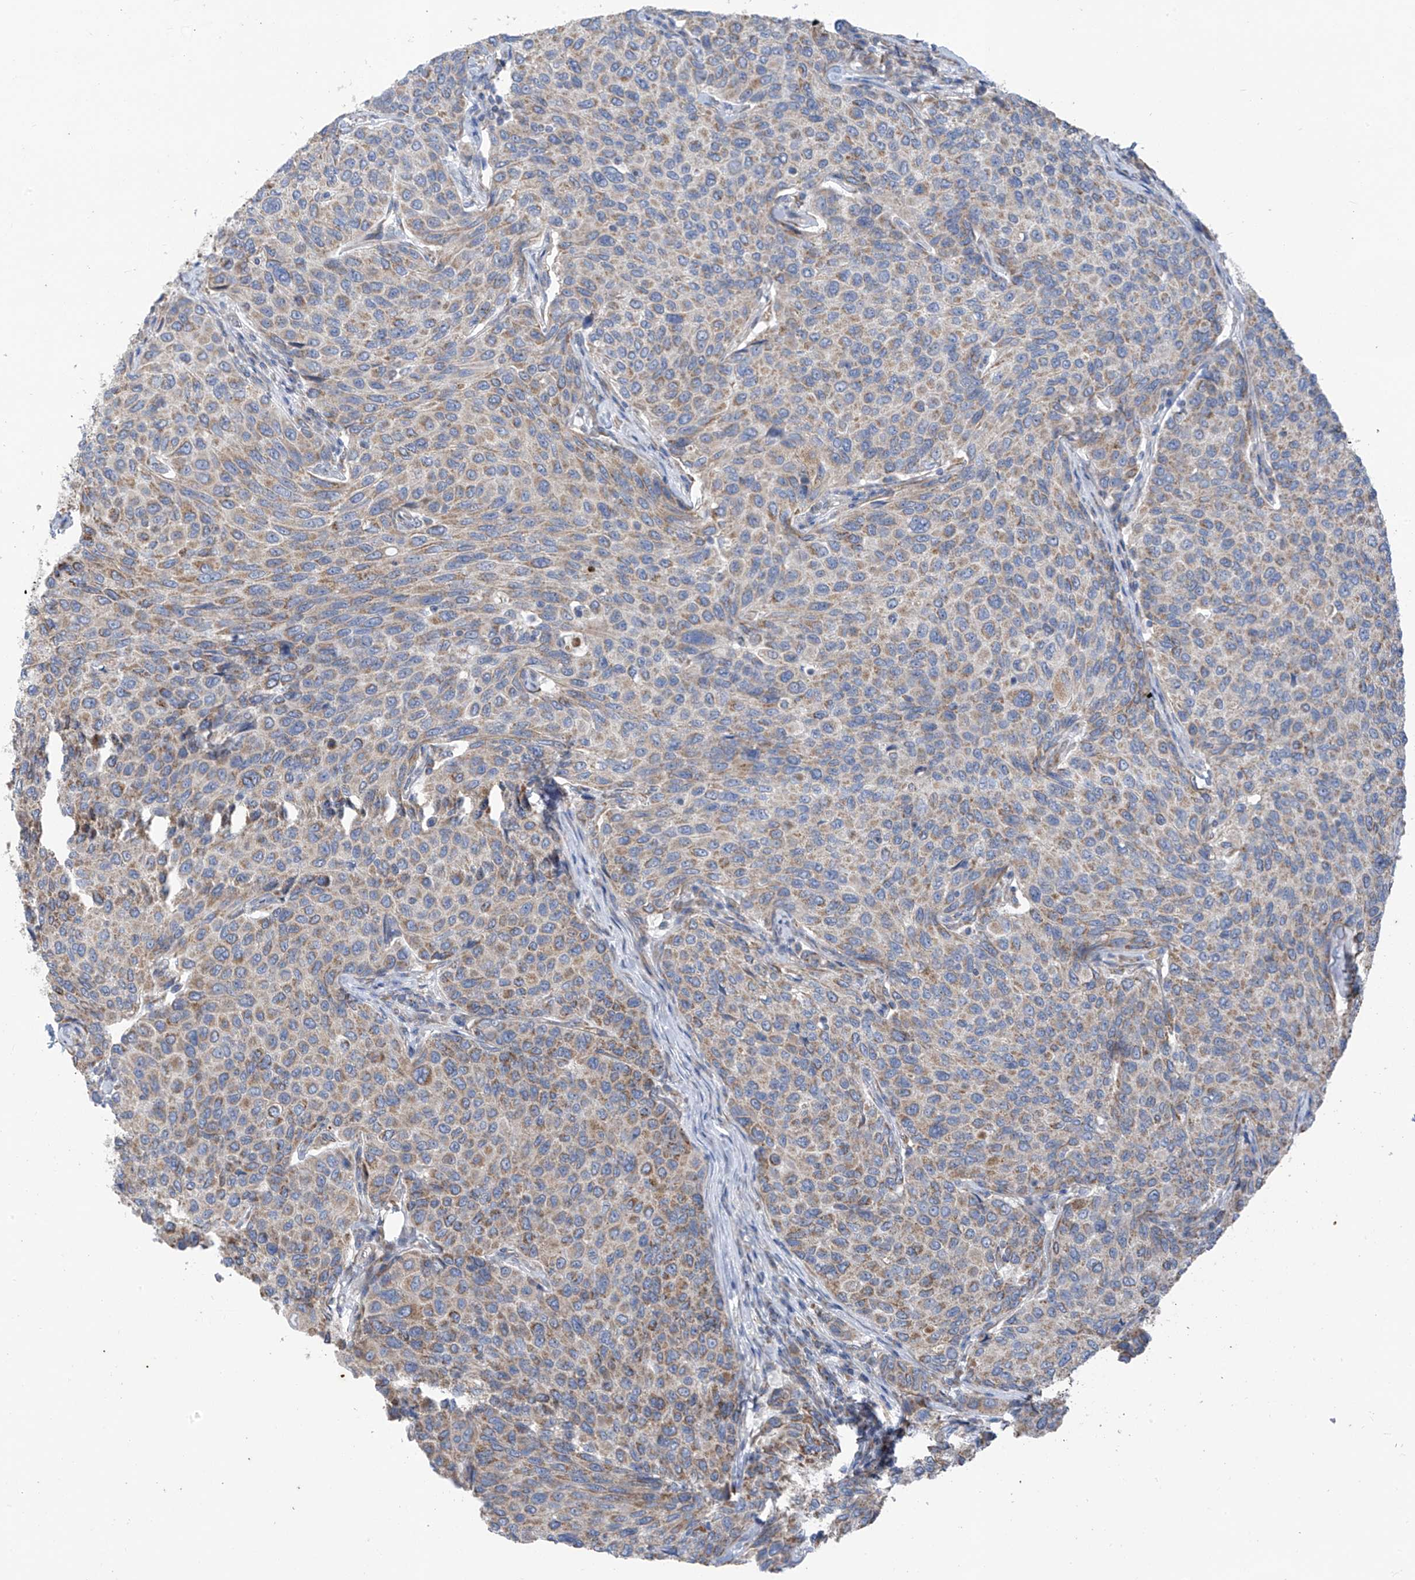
{"staining": {"intensity": "weak", "quantity": "25%-75%", "location": "cytoplasmic/membranous"}, "tissue": "breast cancer", "cell_type": "Tumor cells", "image_type": "cancer", "snomed": [{"axis": "morphology", "description": "Duct carcinoma"}, {"axis": "topography", "description": "Breast"}], "caption": "The histopathology image demonstrates a brown stain indicating the presence of a protein in the cytoplasmic/membranous of tumor cells in breast intraductal carcinoma.", "gene": "EOMES", "patient": {"sex": "female", "age": 55}}